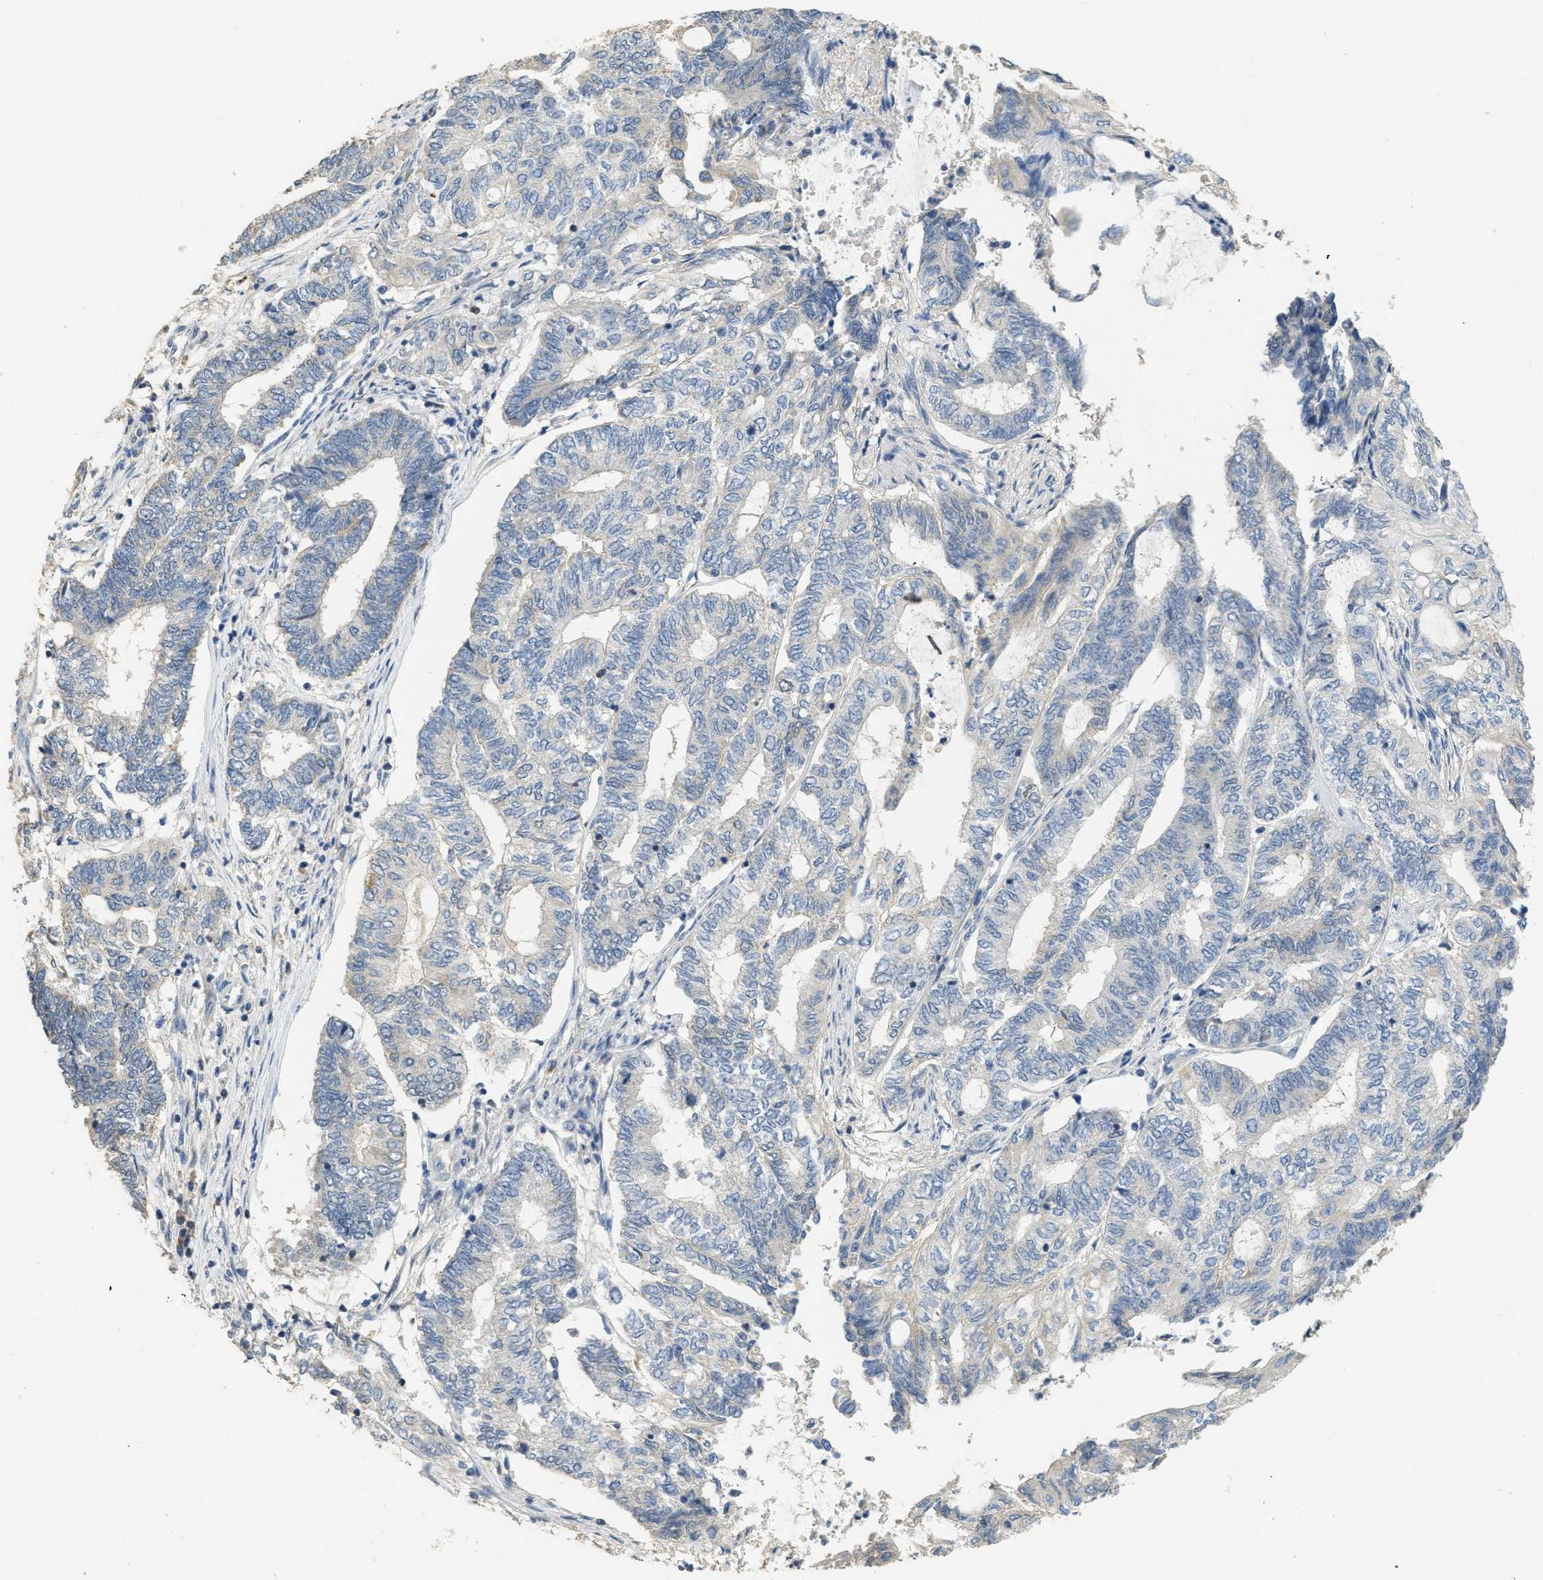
{"staining": {"intensity": "negative", "quantity": "none", "location": "none"}, "tissue": "endometrial cancer", "cell_type": "Tumor cells", "image_type": "cancer", "snomed": [{"axis": "morphology", "description": "Adenocarcinoma, NOS"}, {"axis": "topography", "description": "Uterus"}, {"axis": "topography", "description": "Endometrium"}], "caption": "The immunohistochemistry (IHC) micrograph has no significant expression in tumor cells of endometrial adenocarcinoma tissue.", "gene": "SFXN2", "patient": {"sex": "female", "age": 70}}